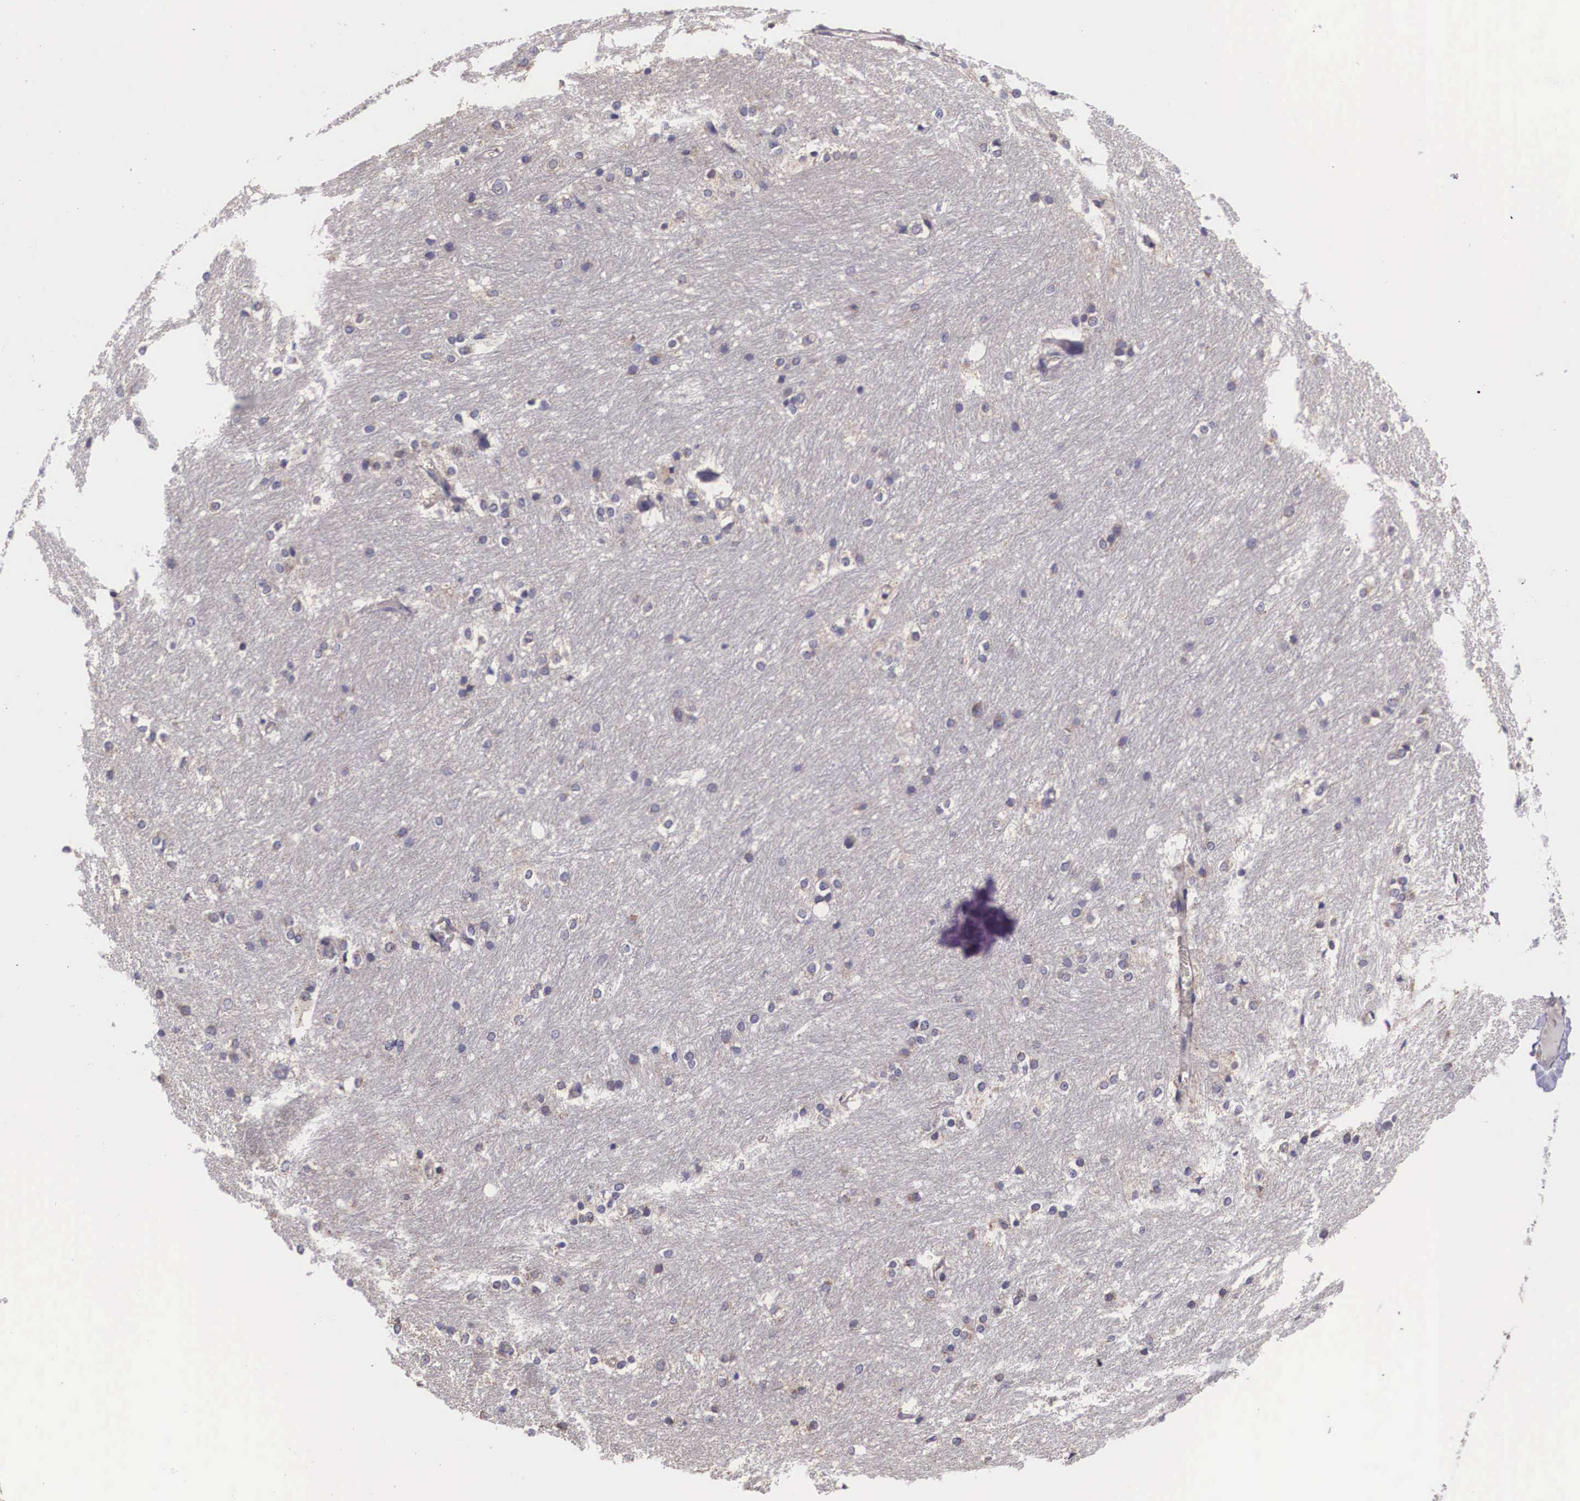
{"staining": {"intensity": "negative", "quantity": "none", "location": "none"}, "tissue": "caudate", "cell_type": "Glial cells", "image_type": "normal", "snomed": [{"axis": "morphology", "description": "Normal tissue, NOS"}, {"axis": "topography", "description": "Lateral ventricle wall"}], "caption": "A photomicrograph of caudate stained for a protein demonstrates no brown staining in glial cells. (Brightfield microscopy of DAB immunohistochemistry (IHC) at high magnification).", "gene": "ARG2", "patient": {"sex": "female", "age": 19}}